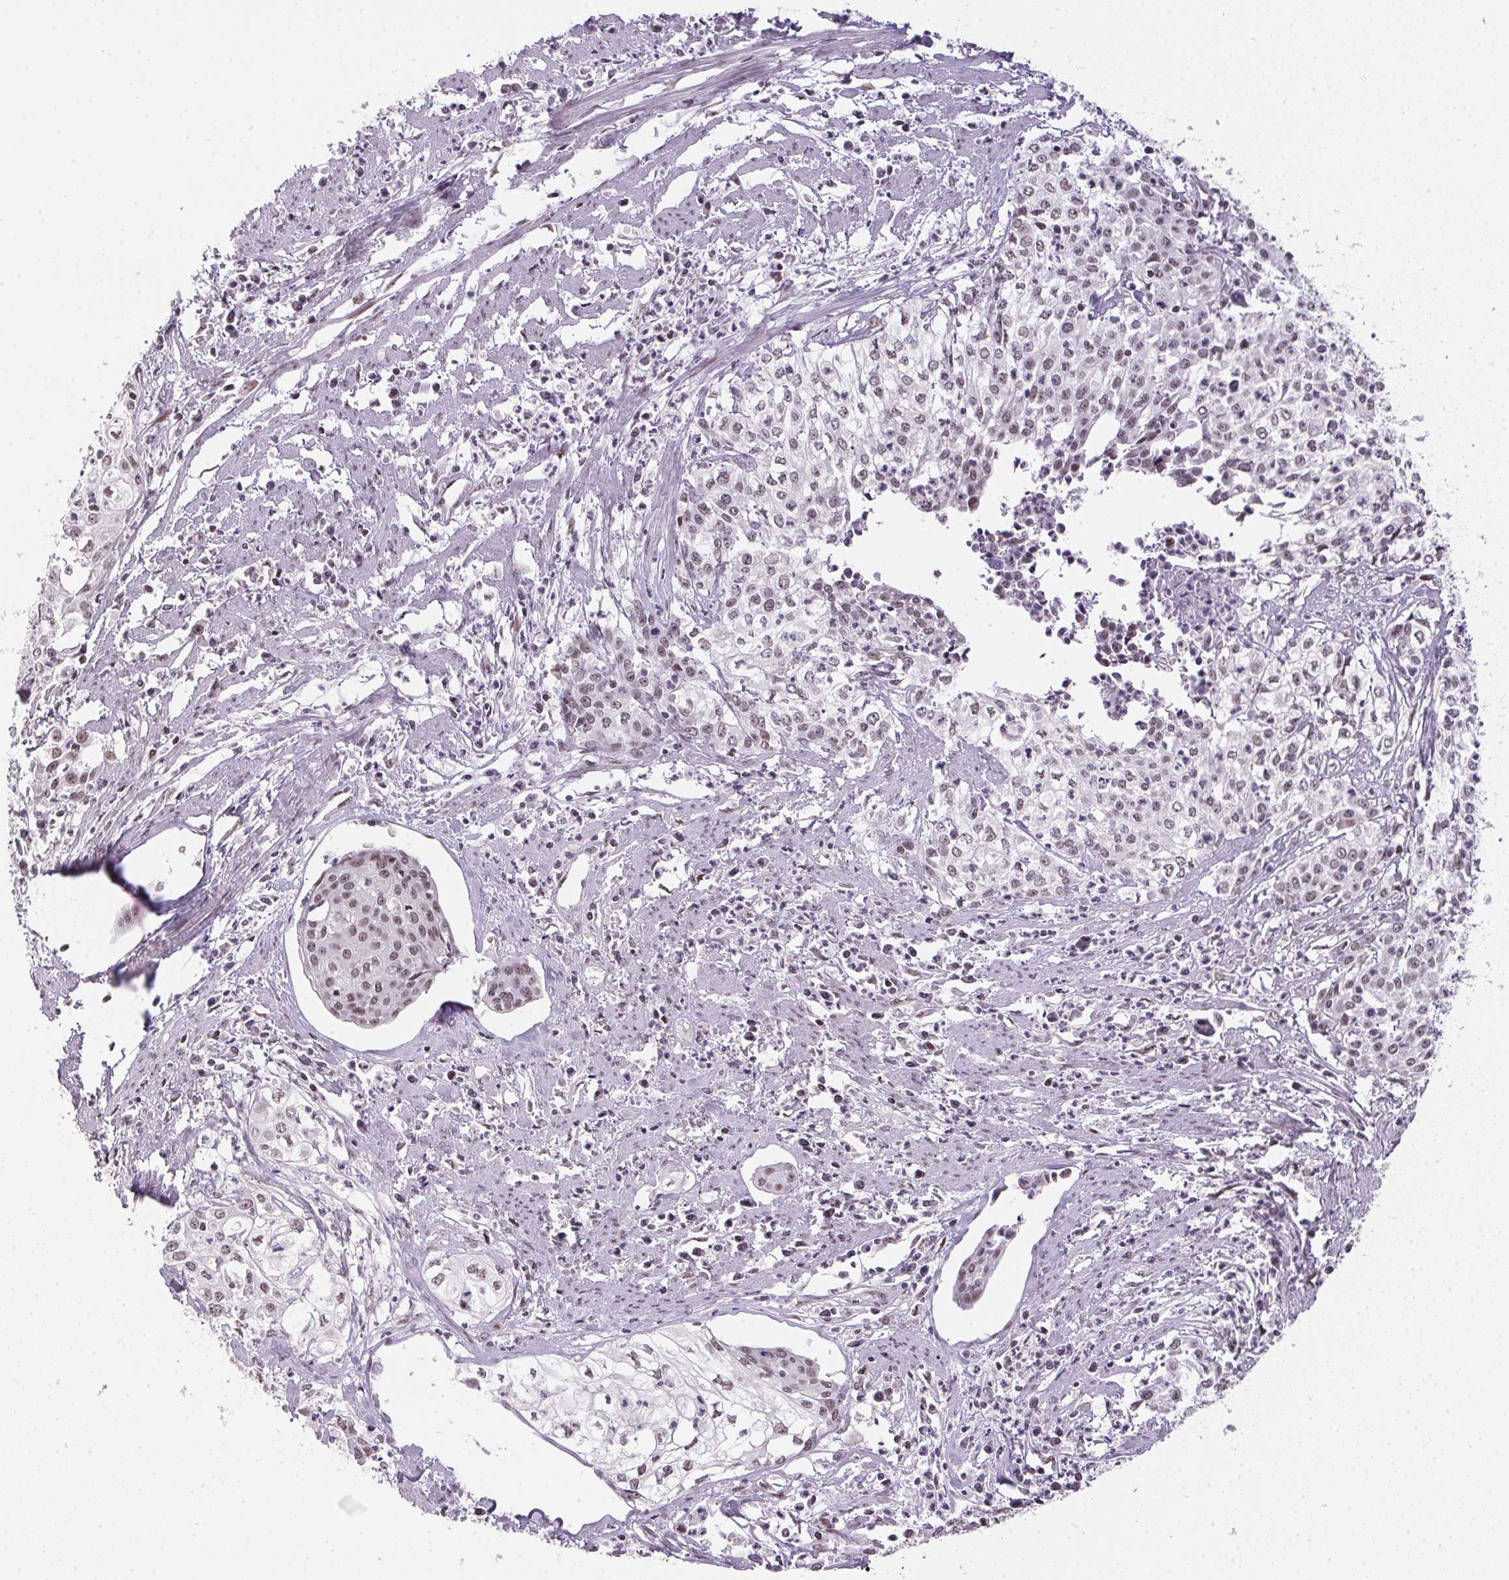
{"staining": {"intensity": "weak", "quantity": ">75%", "location": "nuclear"}, "tissue": "cervical cancer", "cell_type": "Tumor cells", "image_type": "cancer", "snomed": [{"axis": "morphology", "description": "Squamous cell carcinoma, NOS"}, {"axis": "topography", "description": "Cervix"}], "caption": "A histopathology image showing weak nuclear positivity in approximately >75% of tumor cells in cervical cancer (squamous cell carcinoma), as visualized by brown immunohistochemical staining.", "gene": "KDM4D", "patient": {"sex": "female", "age": 39}}